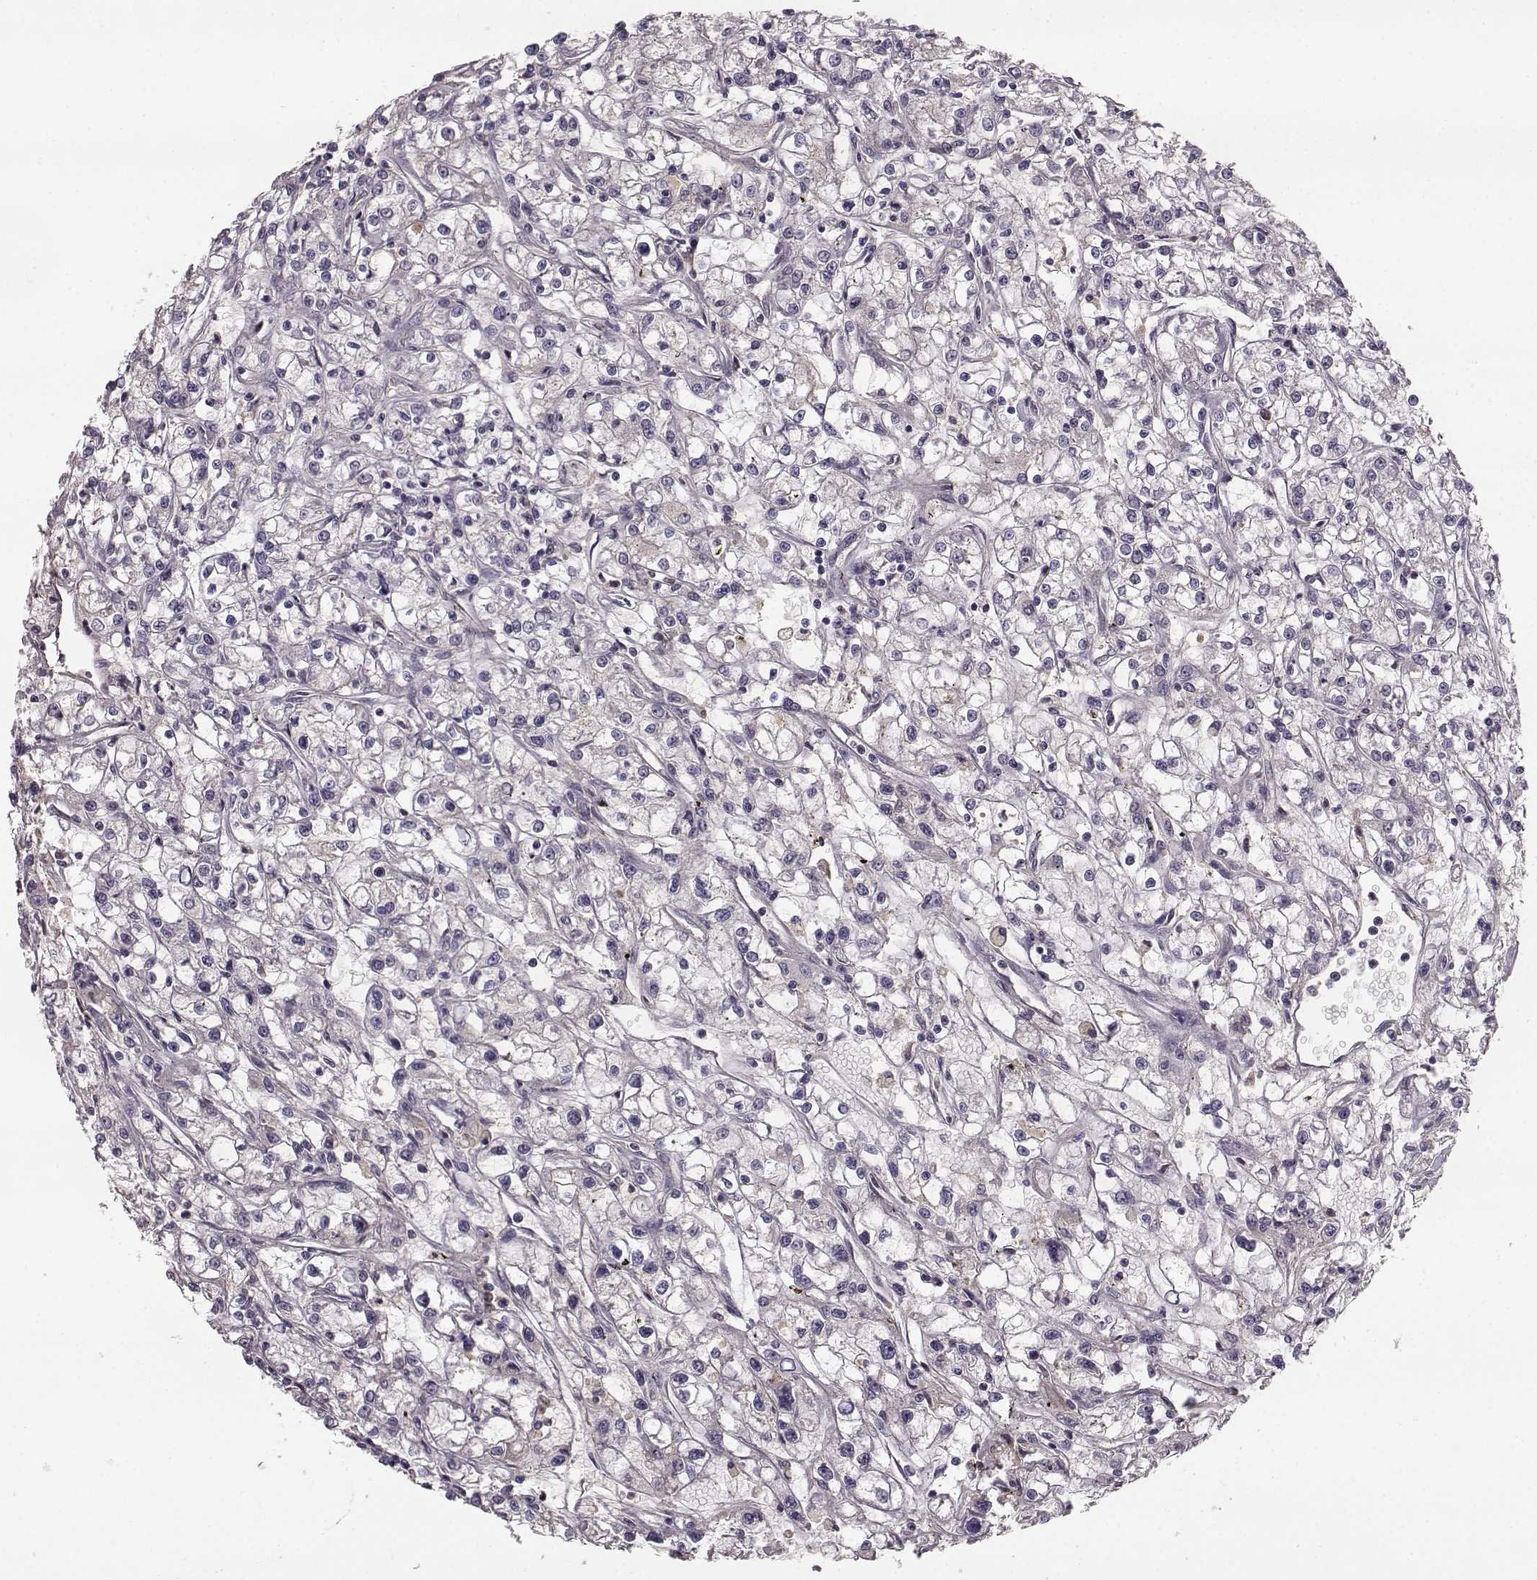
{"staining": {"intensity": "negative", "quantity": "none", "location": "none"}, "tissue": "renal cancer", "cell_type": "Tumor cells", "image_type": "cancer", "snomed": [{"axis": "morphology", "description": "Adenocarcinoma, NOS"}, {"axis": "topography", "description": "Kidney"}], "caption": "Protein analysis of renal cancer (adenocarcinoma) demonstrates no significant positivity in tumor cells.", "gene": "YJEFN3", "patient": {"sex": "female", "age": 59}}